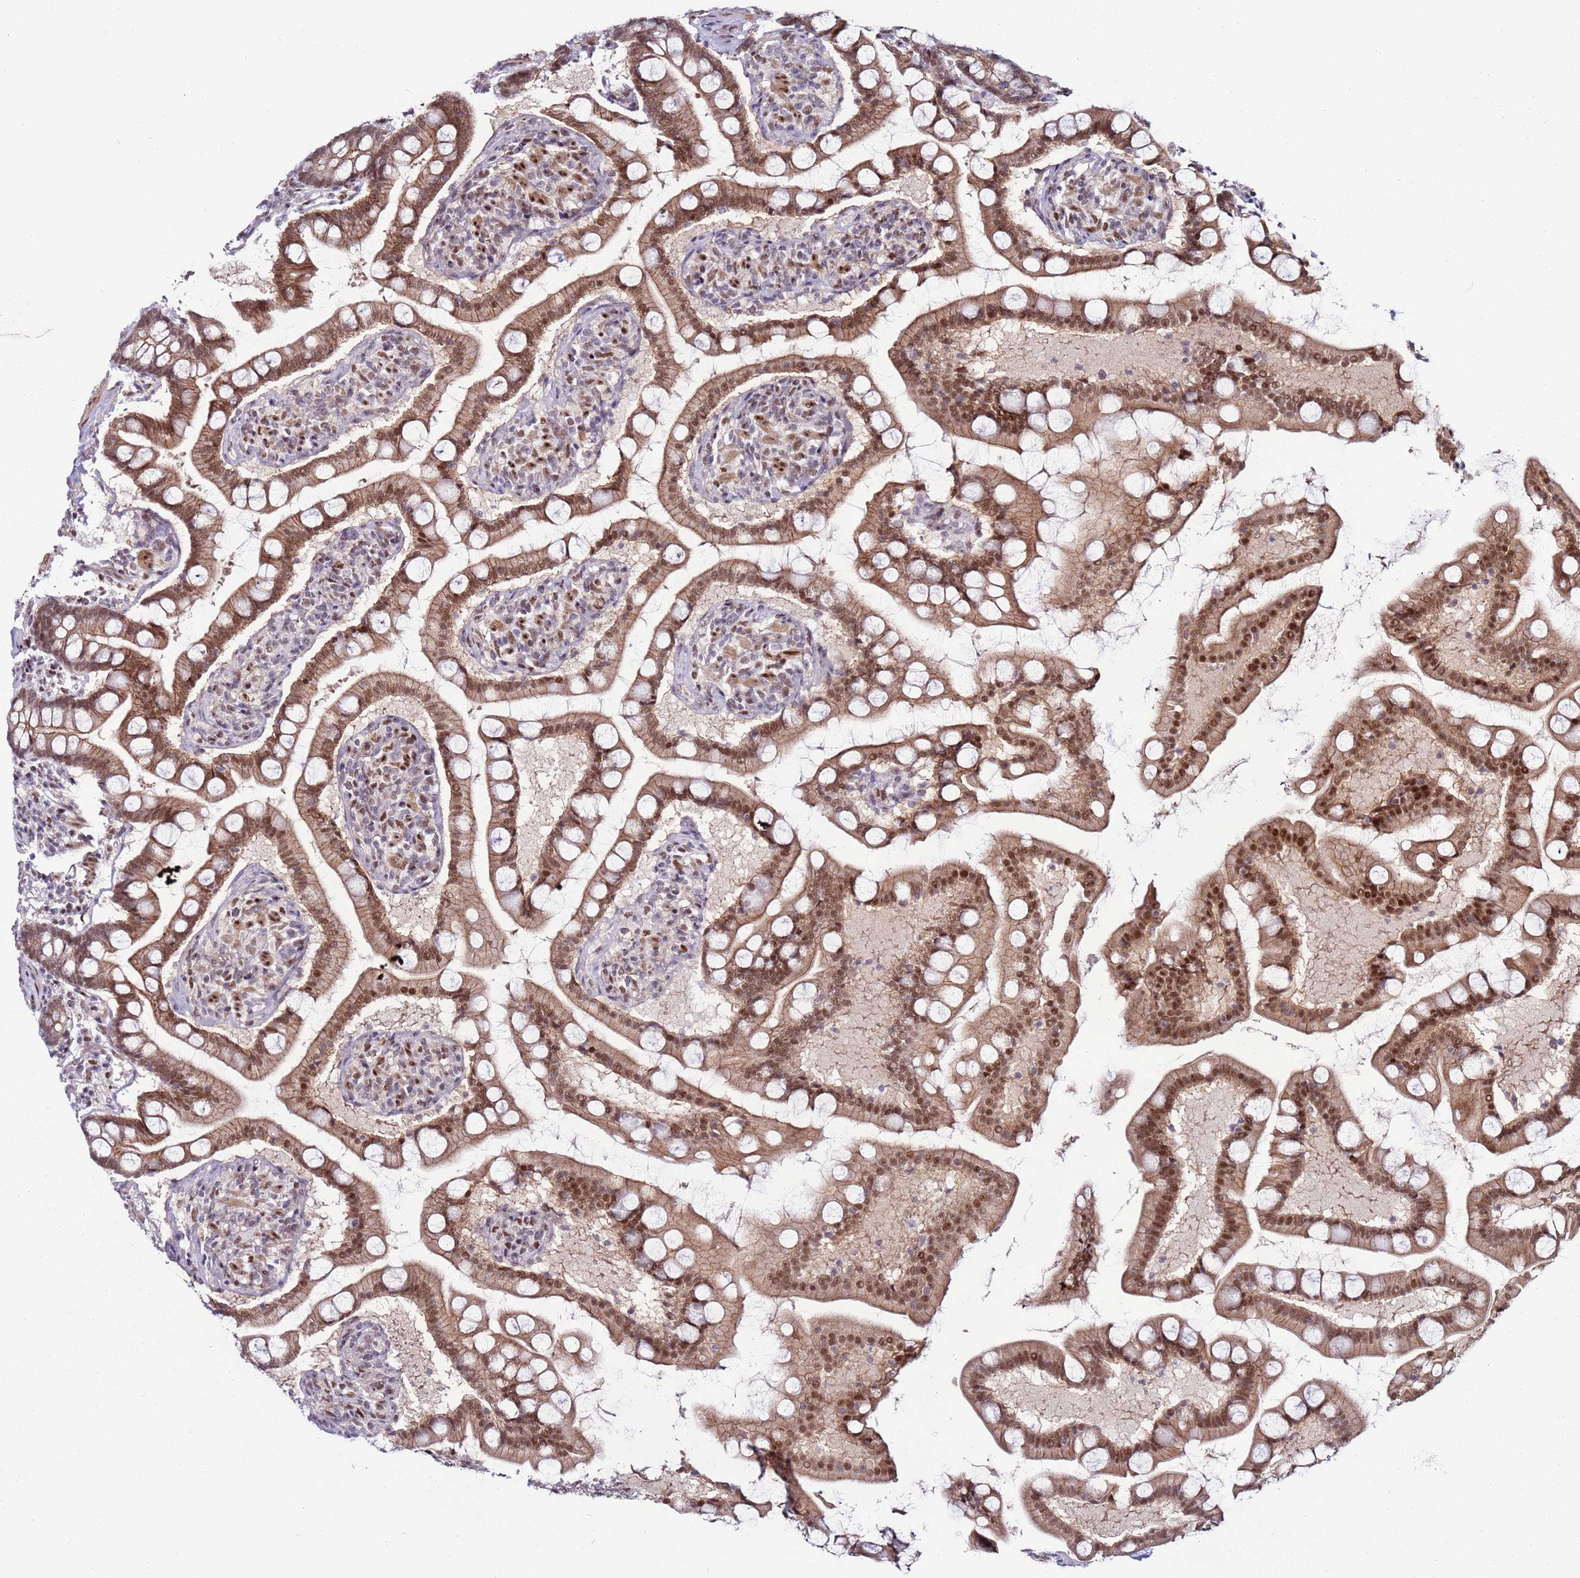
{"staining": {"intensity": "moderate", "quantity": ">75%", "location": "cytoplasmic/membranous,nuclear"}, "tissue": "small intestine", "cell_type": "Glandular cells", "image_type": "normal", "snomed": [{"axis": "morphology", "description": "Normal tissue, NOS"}, {"axis": "topography", "description": "Small intestine"}], "caption": "Immunohistochemical staining of unremarkable small intestine shows moderate cytoplasmic/membranous,nuclear protein staining in about >75% of glandular cells.", "gene": "KPNA4", "patient": {"sex": "male", "age": 41}}